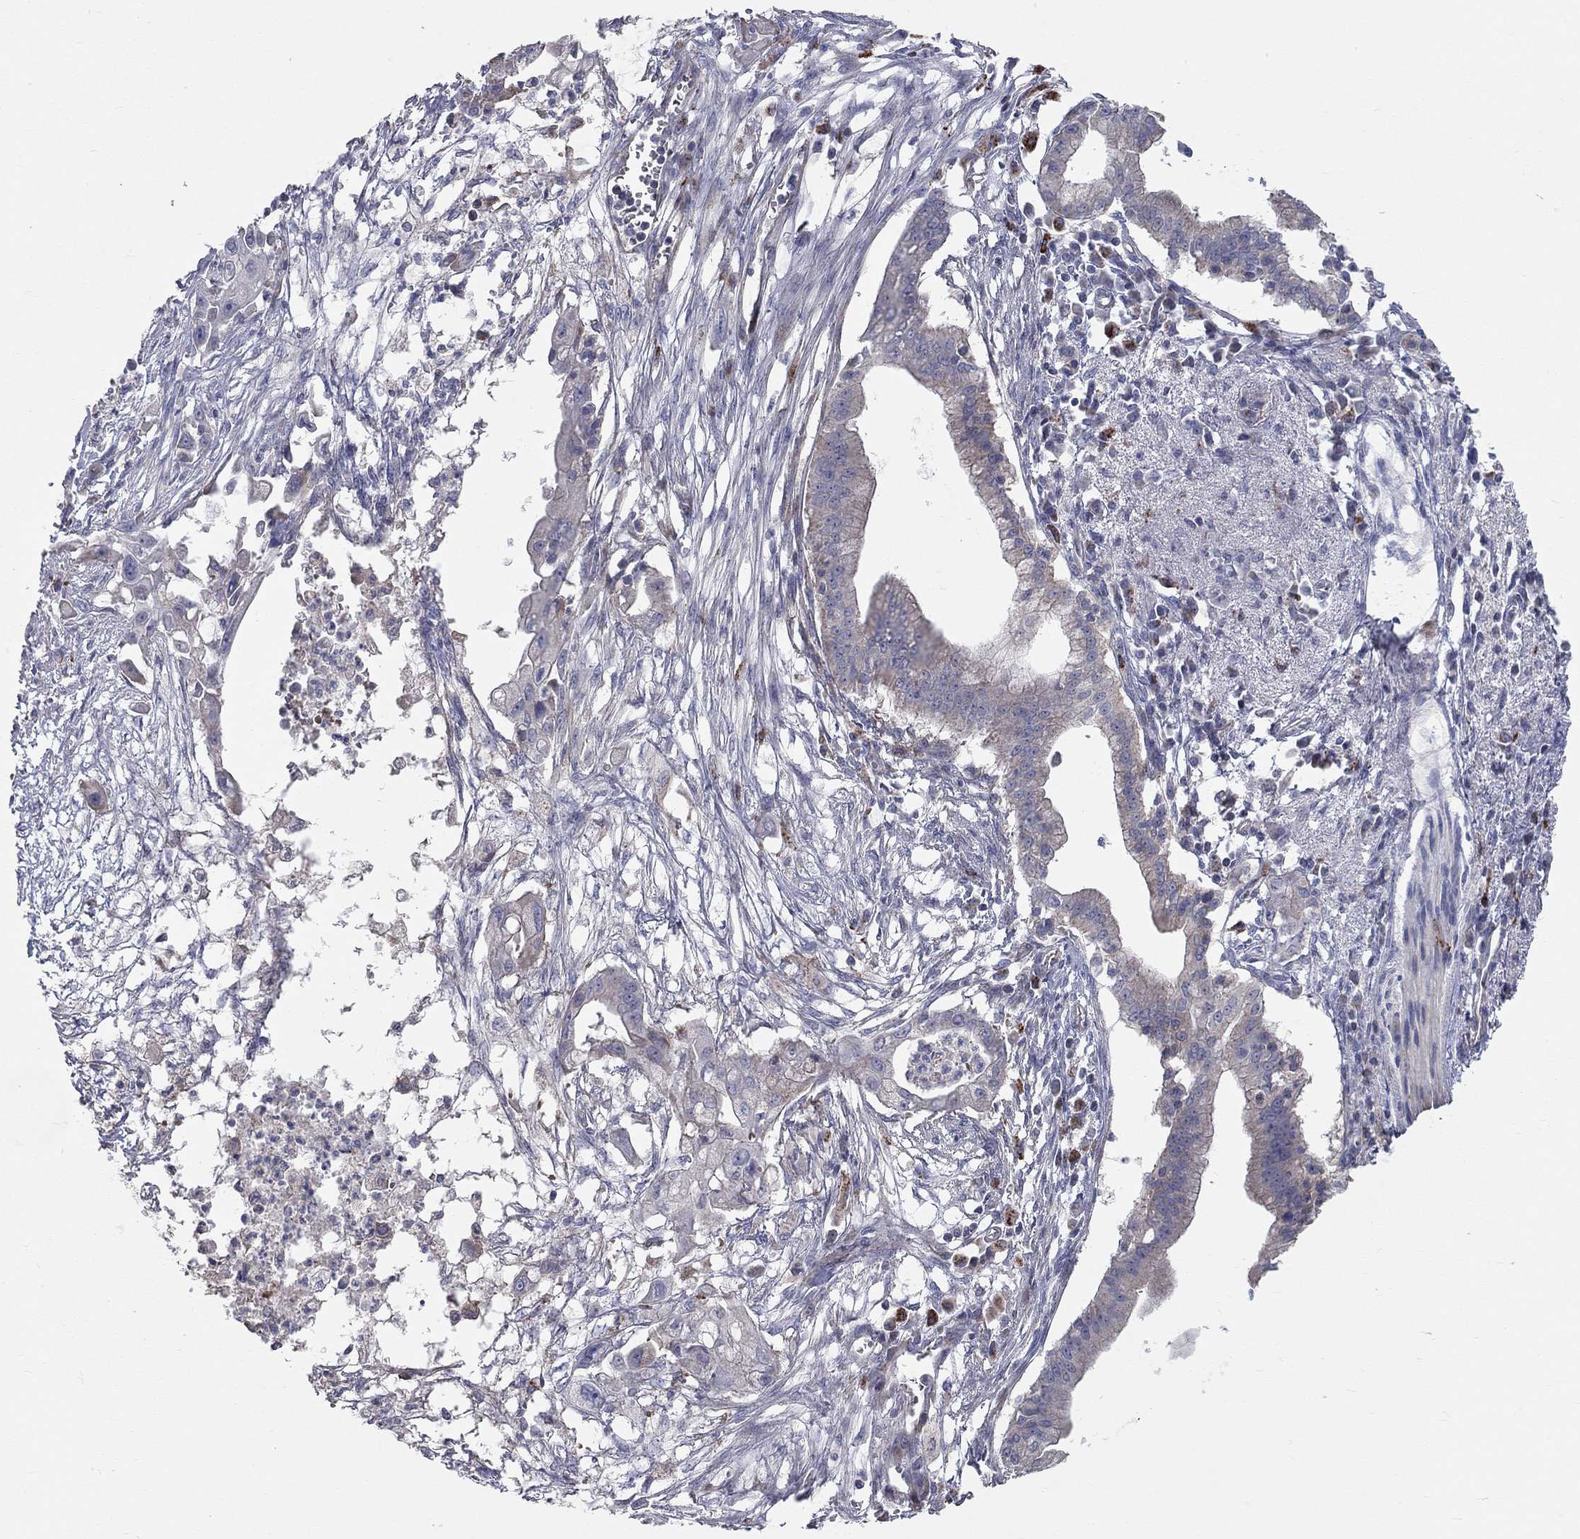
{"staining": {"intensity": "negative", "quantity": "none", "location": "none"}, "tissue": "pancreatic cancer", "cell_type": "Tumor cells", "image_type": "cancer", "snomed": [{"axis": "morphology", "description": "Normal tissue, NOS"}, {"axis": "morphology", "description": "Adenocarcinoma, NOS"}, {"axis": "topography", "description": "Pancreas"}], "caption": "Immunohistochemistry (IHC) micrograph of neoplastic tissue: adenocarcinoma (pancreatic) stained with DAB displays no significant protein staining in tumor cells.", "gene": "KANSL1L", "patient": {"sex": "female", "age": 58}}